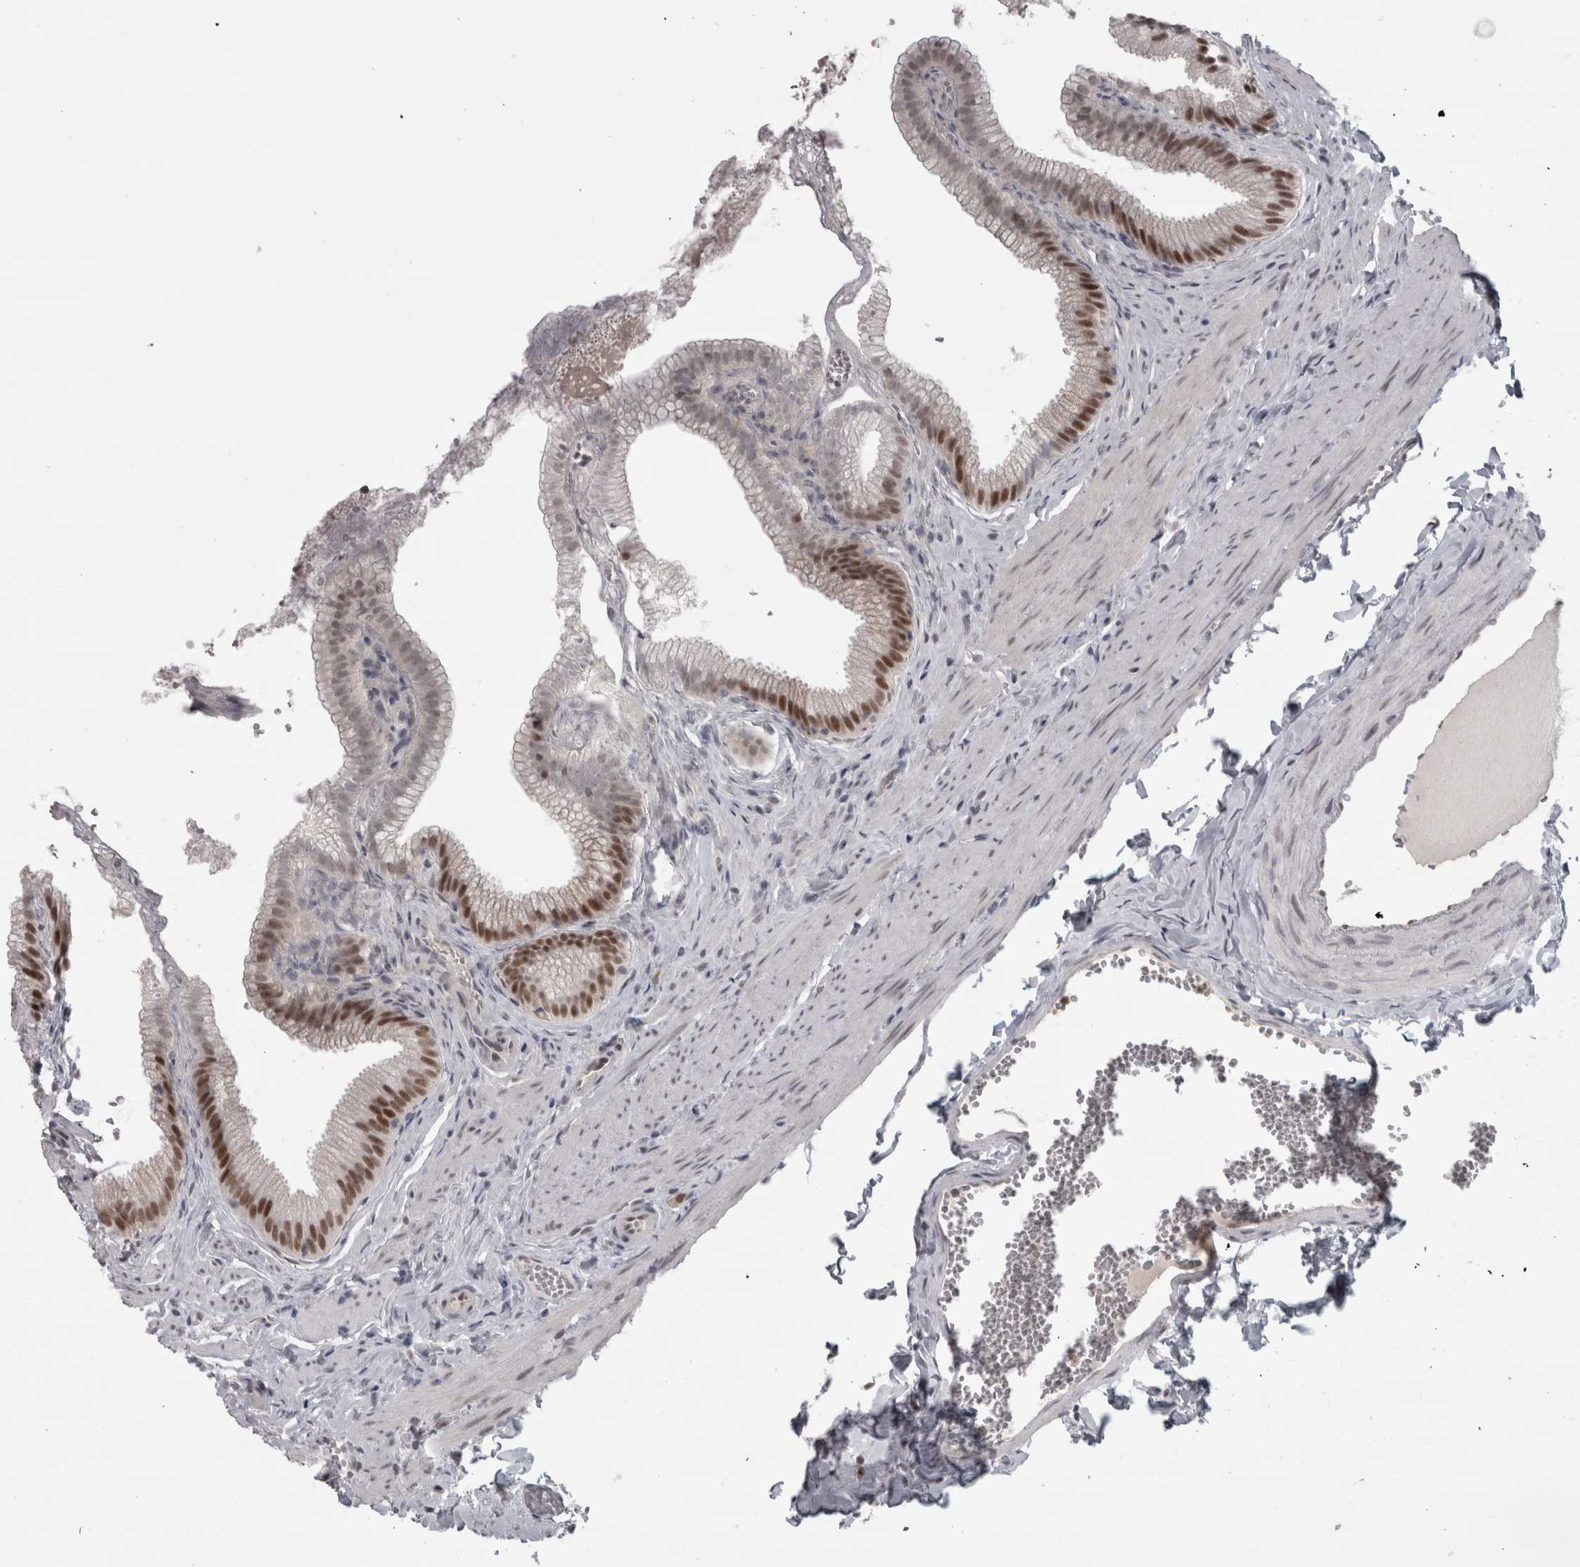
{"staining": {"intensity": "moderate", "quantity": "25%-75%", "location": "nuclear"}, "tissue": "gallbladder", "cell_type": "Glandular cells", "image_type": "normal", "snomed": [{"axis": "morphology", "description": "Normal tissue, NOS"}, {"axis": "topography", "description": "Gallbladder"}], "caption": "Immunohistochemical staining of unremarkable human gallbladder reveals medium levels of moderate nuclear staining in about 25%-75% of glandular cells.", "gene": "MICU3", "patient": {"sex": "male", "age": 38}}